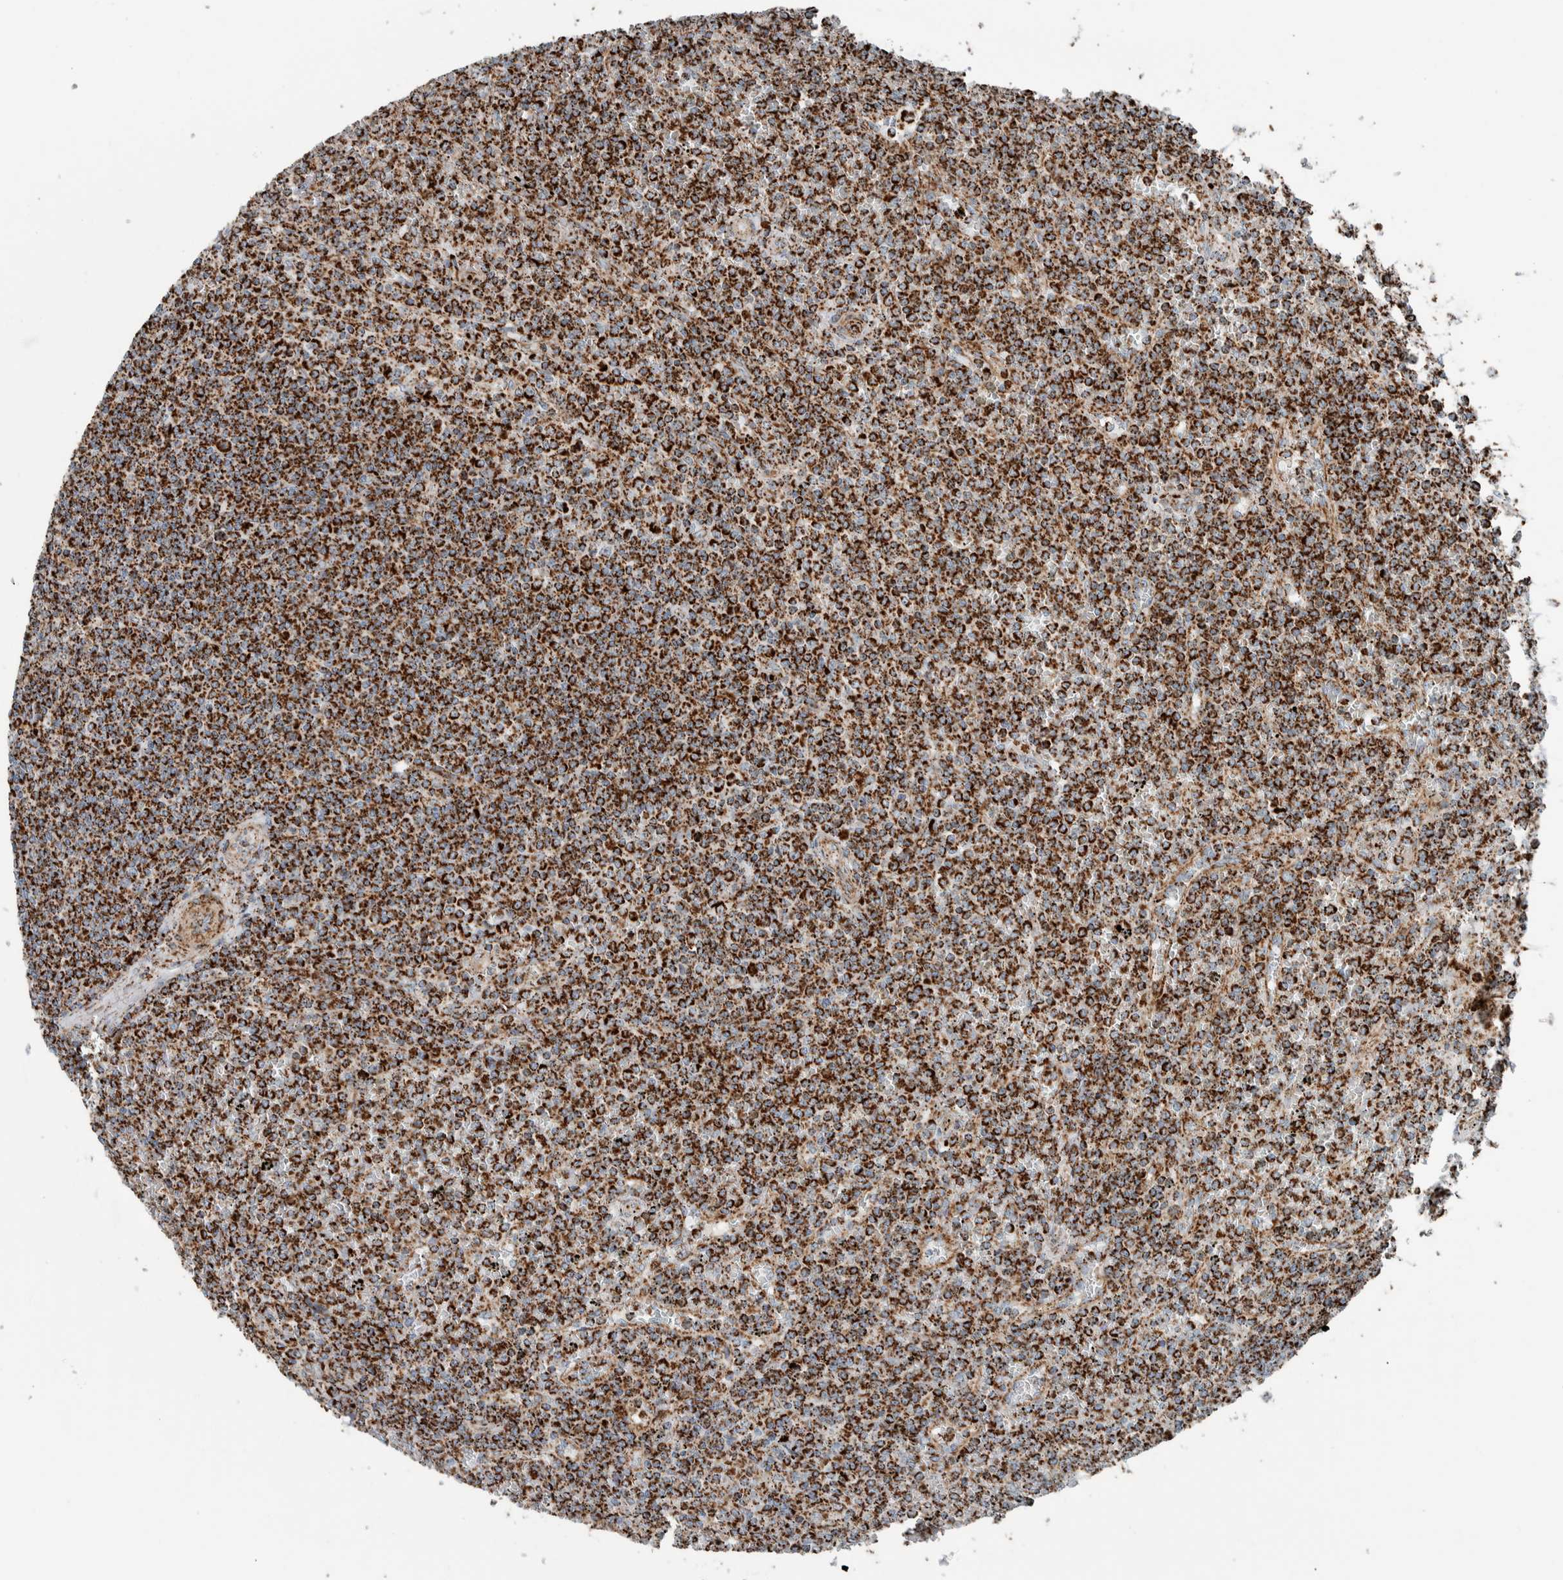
{"staining": {"intensity": "strong", "quantity": ">75%", "location": "cytoplasmic/membranous"}, "tissue": "lymphoma", "cell_type": "Tumor cells", "image_type": "cancer", "snomed": [{"axis": "morphology", "description": "Malignant lymphoma, non-Hodgkin's type, Low grade"}, {"axis": "topography", "description": "Spleen"}], "caption": "Immunohistochemical staining of low-grade malignant lymphoma, non-Hodgkin's type shows high levels of strong cytoplasmic/membranous protein staining in about >75% of tumor cells. Immunohistochemistry stains the protein in brown and the nuclei are stained blue.", "gene": "CNTROB", "patient": {"sex": "female", "age": 19}}